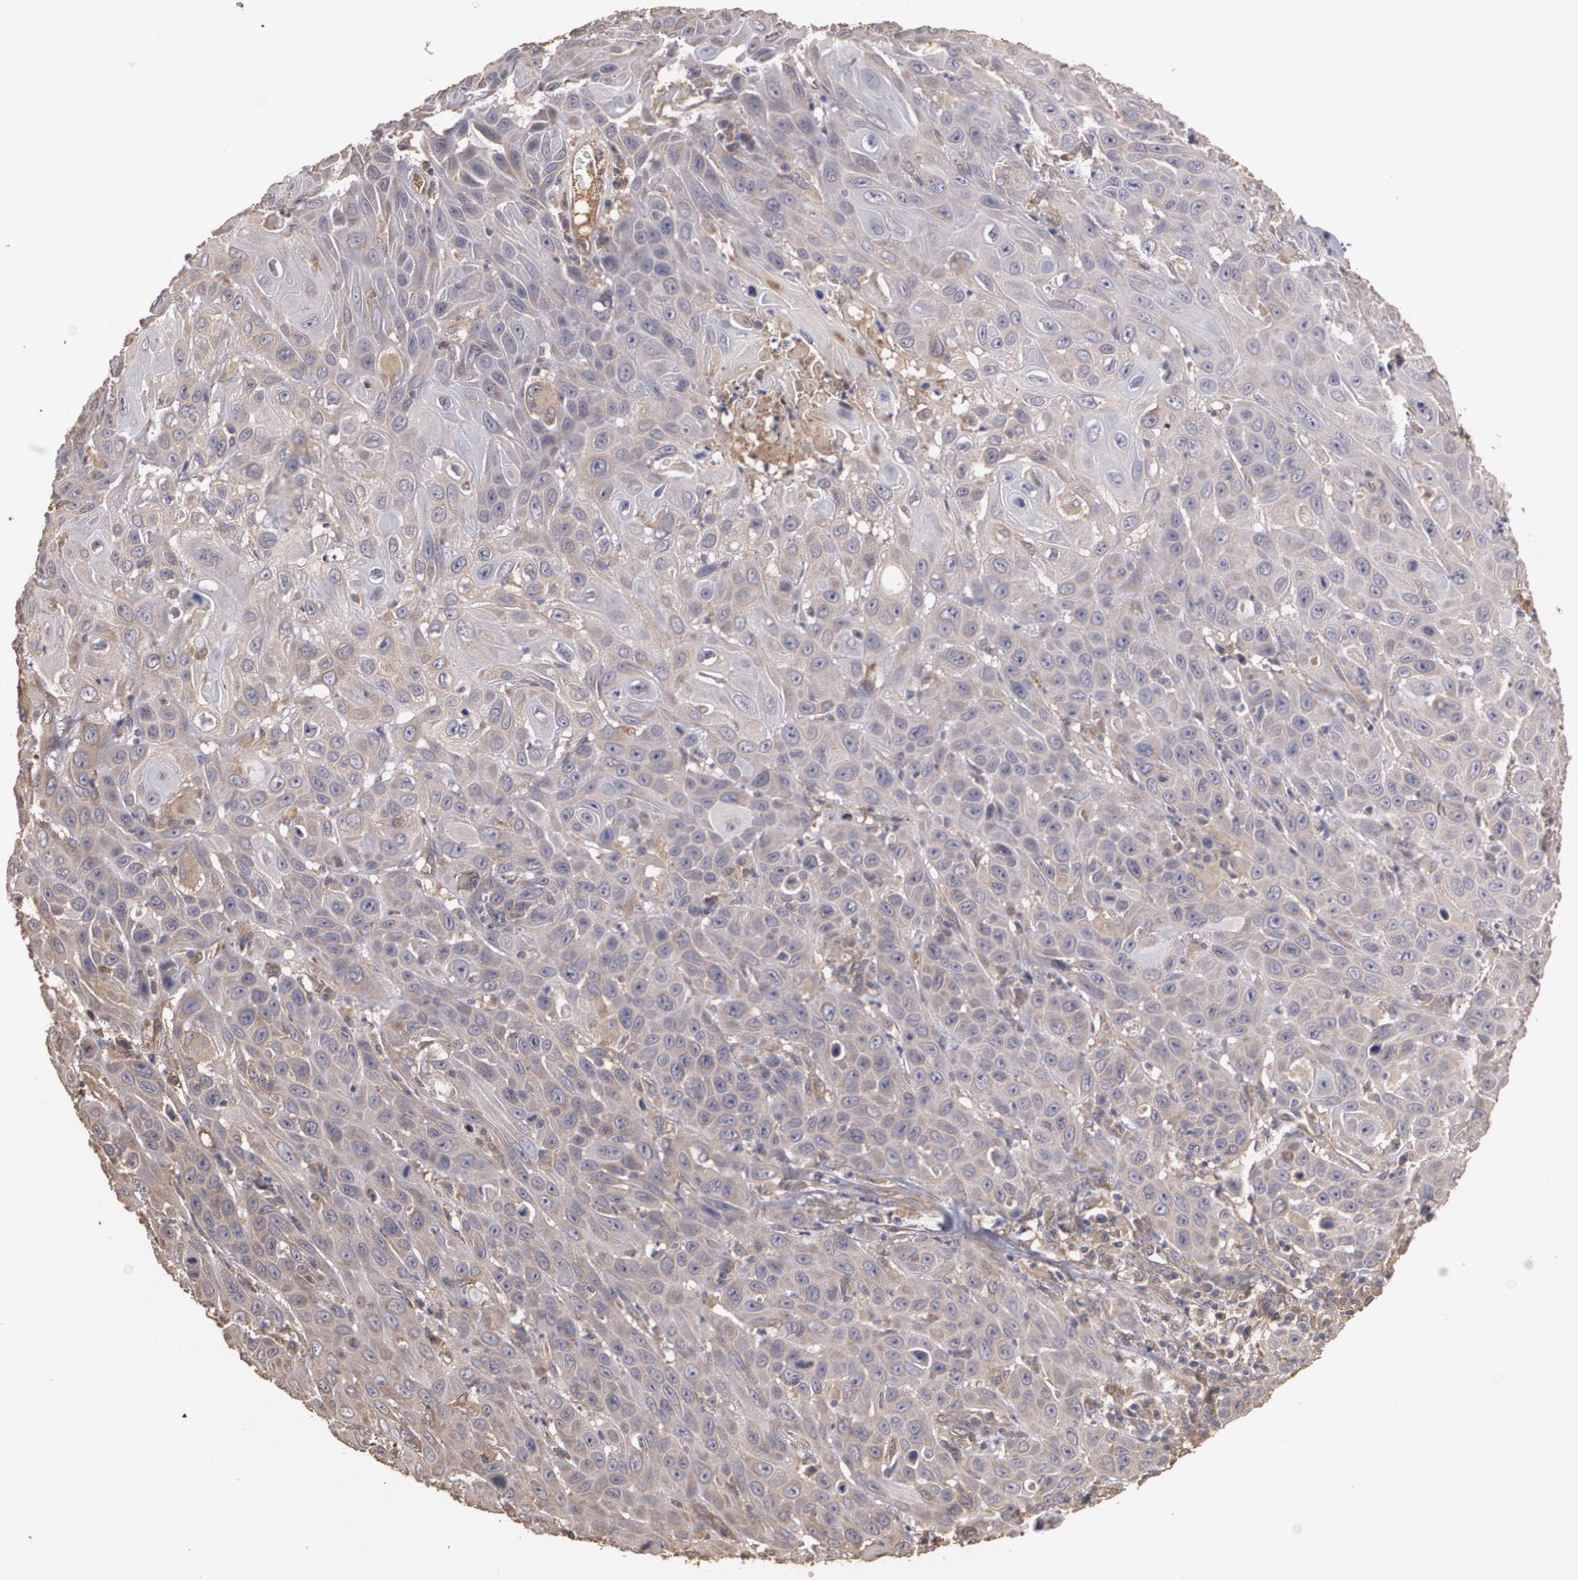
{"staining": {"intensity": "weak", "quantity": ">75%", "location": "cytoplasmic/membranous"}, "tissue": "skin cancer", "cell_type": "Tumor cells", "image_type": "cancer", "snomed": [{"axis": "morphology", "description": "Squamous cell carcinoma, NOS"}, {"axis": "topography", "description": "Skin"}], "caption": "This micrograph displays skin cancer stained with immunohistochemistry to label a protein in brown. The cytoplasmic/membranous of tumor cells show weak positivity for the protein. Nuclei are counter-stained blue.", "gene": "PON1", "patient": {"sex": "male", "age": 84}}